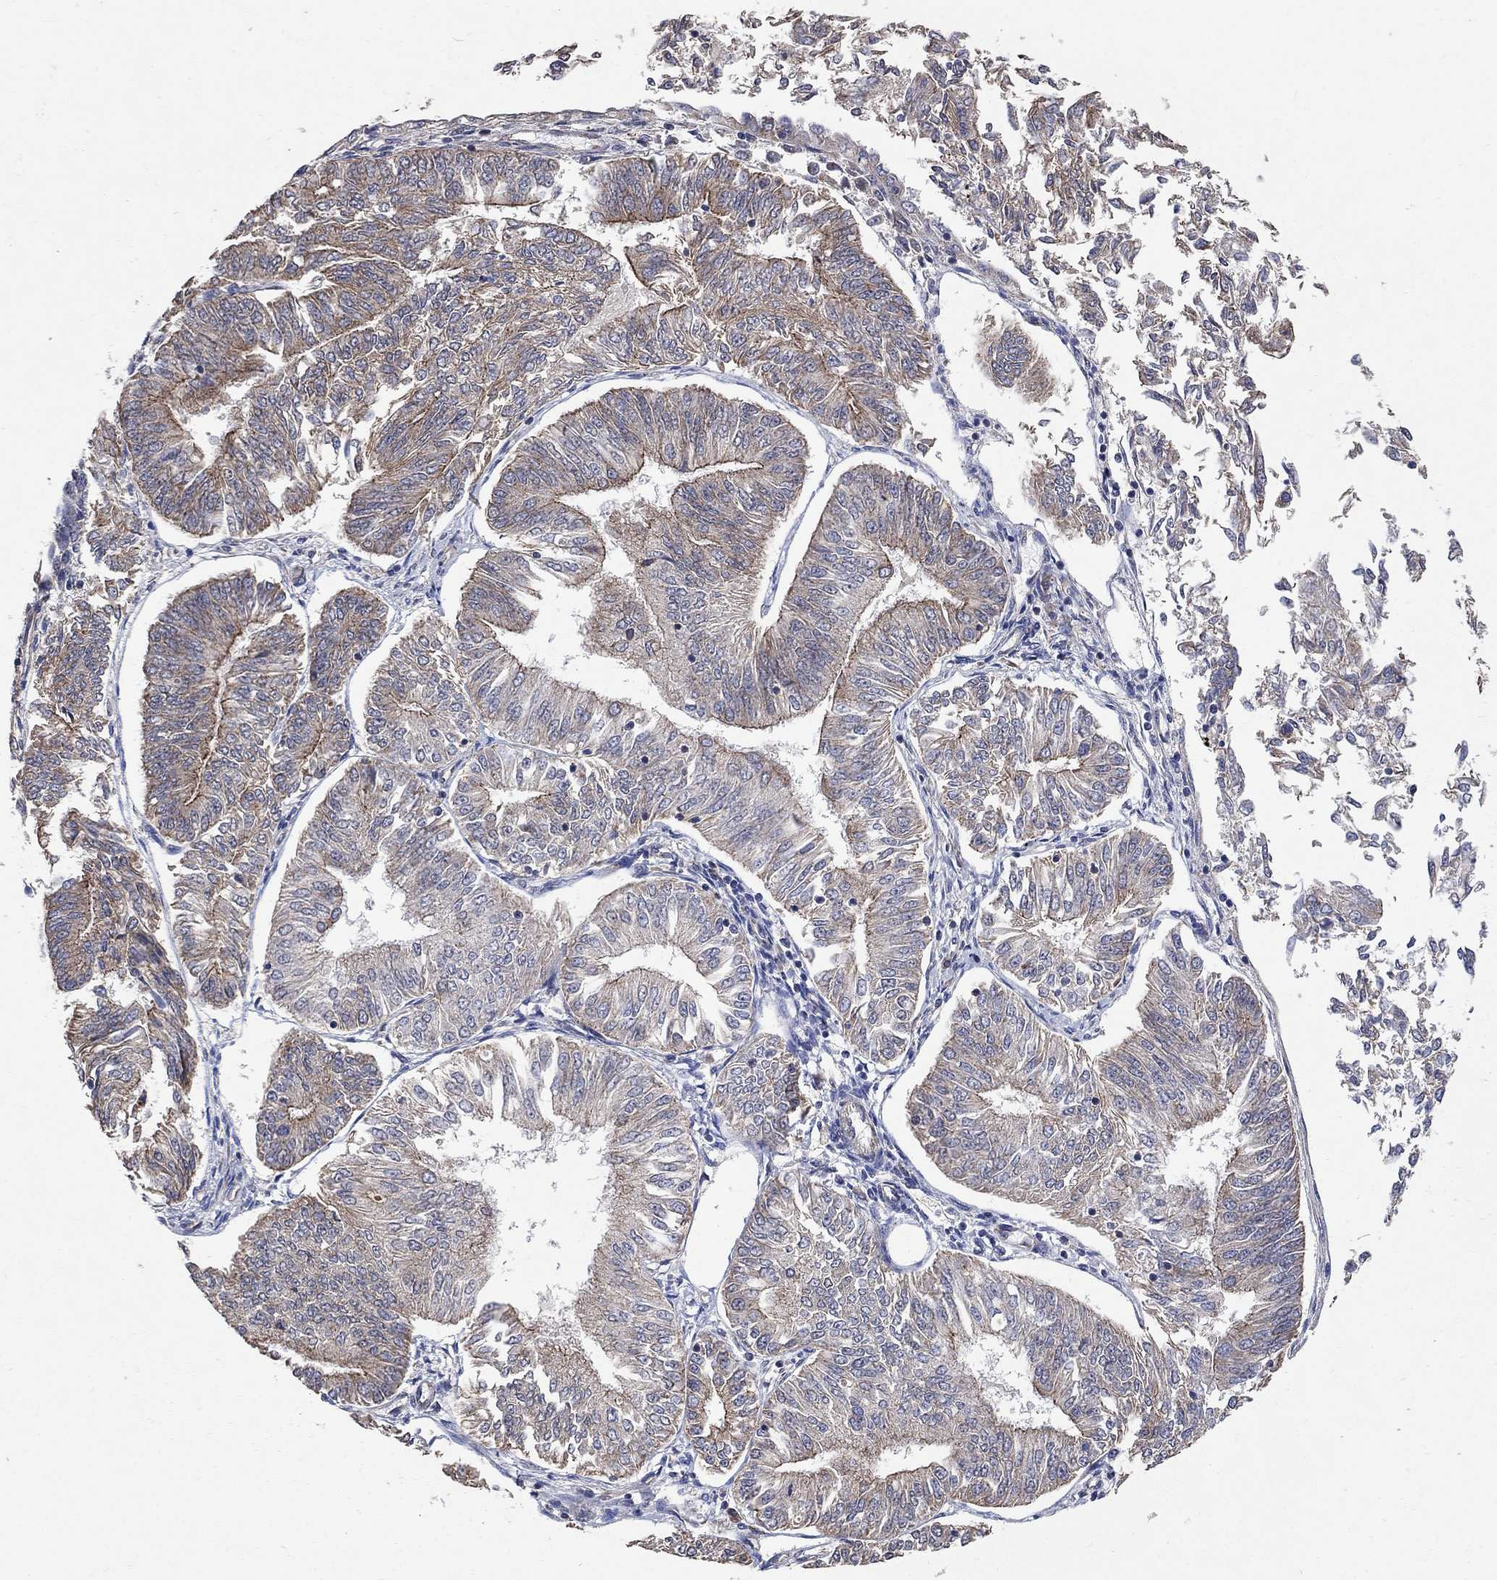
{"staining": {"intensity": "strong", "quantity": "<25%", "location": "cytoplasmic/membranous"}, "tissue": "endometrial cancer", "cell_type": "Tumor cells", "image_type": "cancer", "snomed": [{"axis": "morphology", "description": "Adenocarcinoma, NOS"}, {"axis": "topography", "description": "Endometrium"}], "caption": "The photomicrograph displays staining of endometrial cancer, revealing strong cytoplasmic/membranous protein staining (brown color) within tumor cells.", "gene": "ANKRA2", "patient": {"sex": "female", "age": 58}}